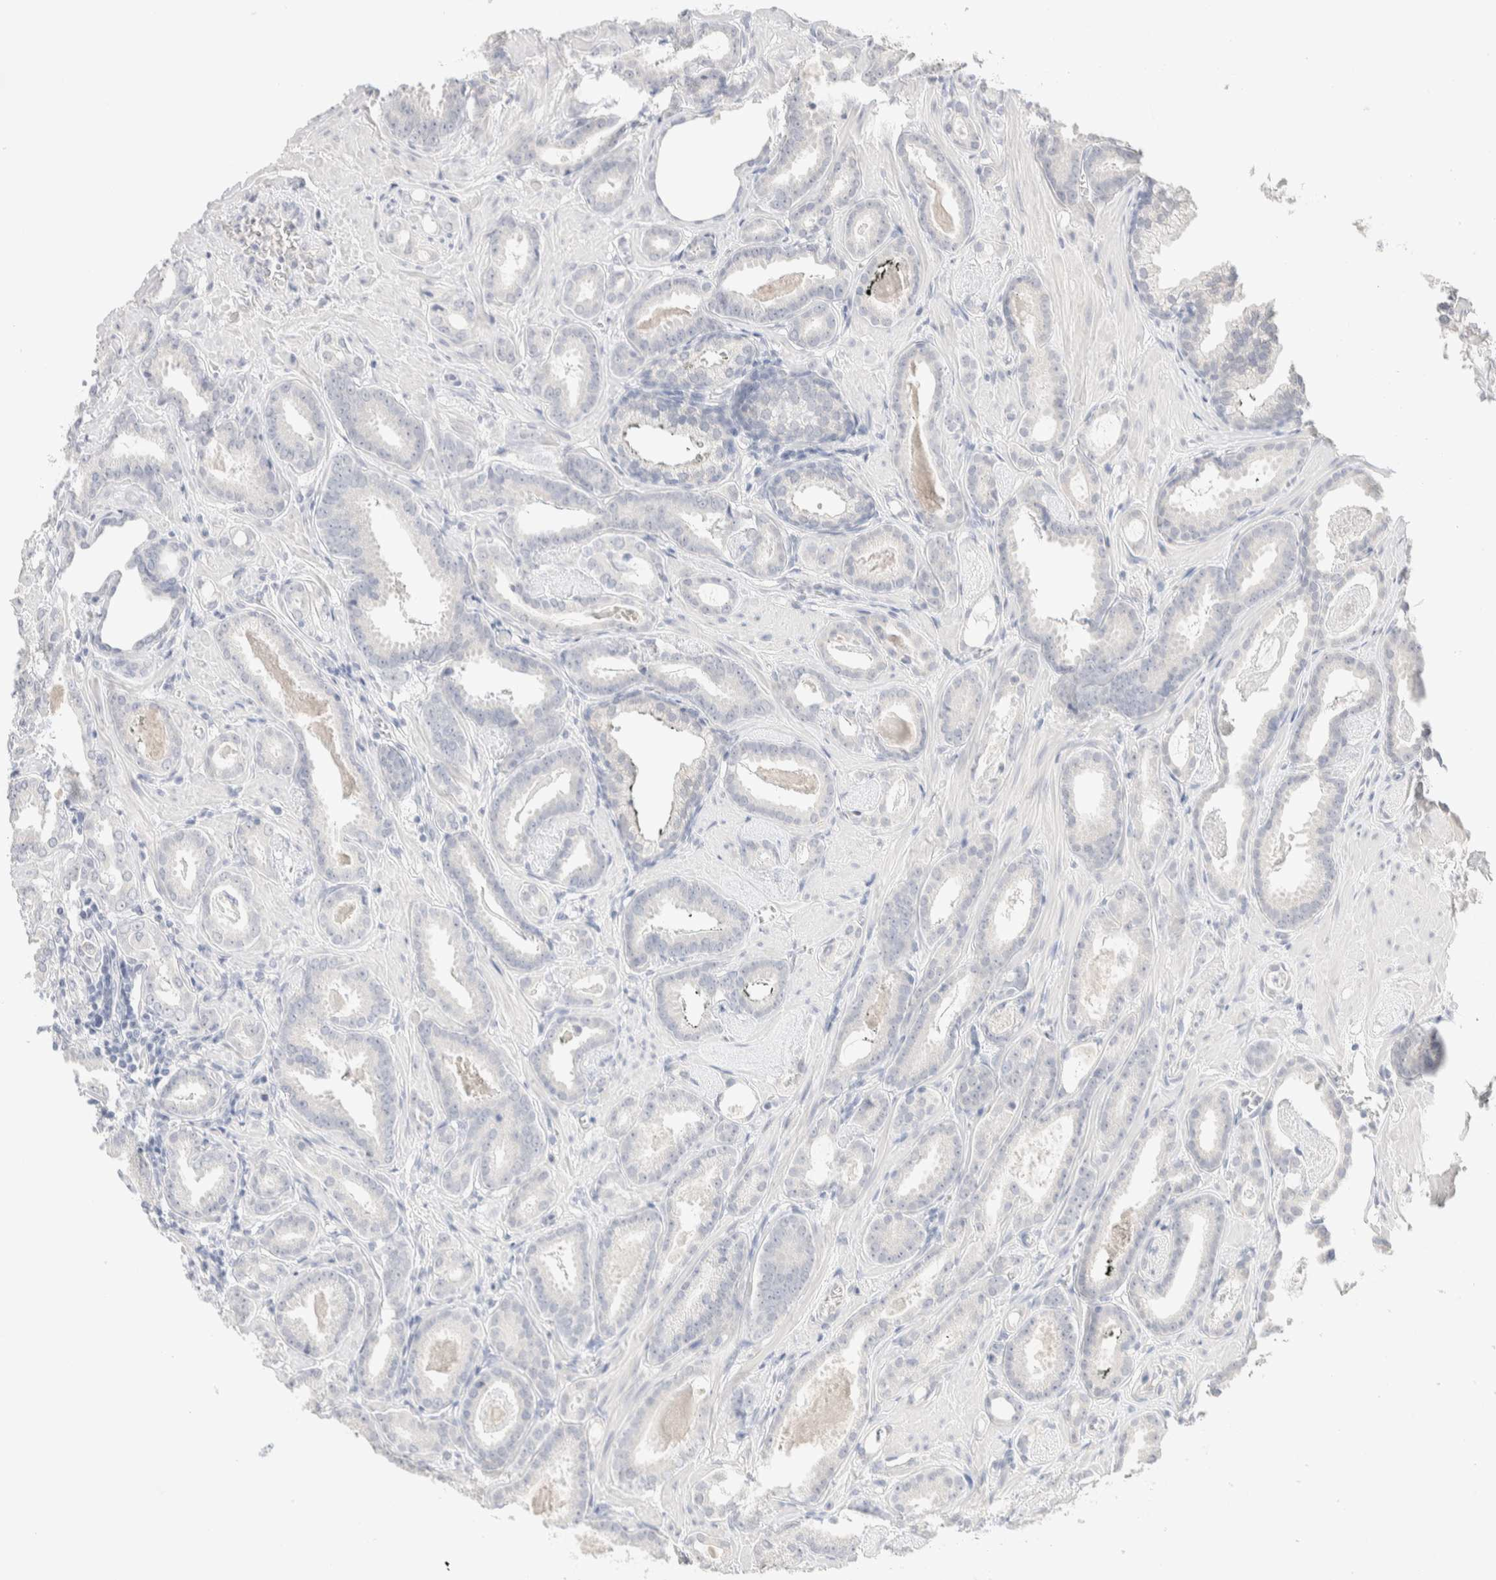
{"staining": {"intensity": "negative", "quantity": "none", "location": "none"}, "tissue": "prostate cancer", "cell_type": "Tumor cells", "image_type": "cancer", "snomed": [{"axis": "morphology", "description": "Adenocarcinoma, Low grade"}, {"axis": "topography", "description": "Prostate"}], "caption": "Immunohistochemistry (IHC) photomicrograph of neoplastic tissue: human prostate cancer (low-grade adenocarcinoma) stained with DAB displays no significant protein expression in tumor cells. (Brightfield microscopy of DAB (3,3'-diaminobenzidine) immunohistochemistry (IHC) at high magnification).", "gene": "RIDA", "patient": {"sex": "male", "age": 53}}